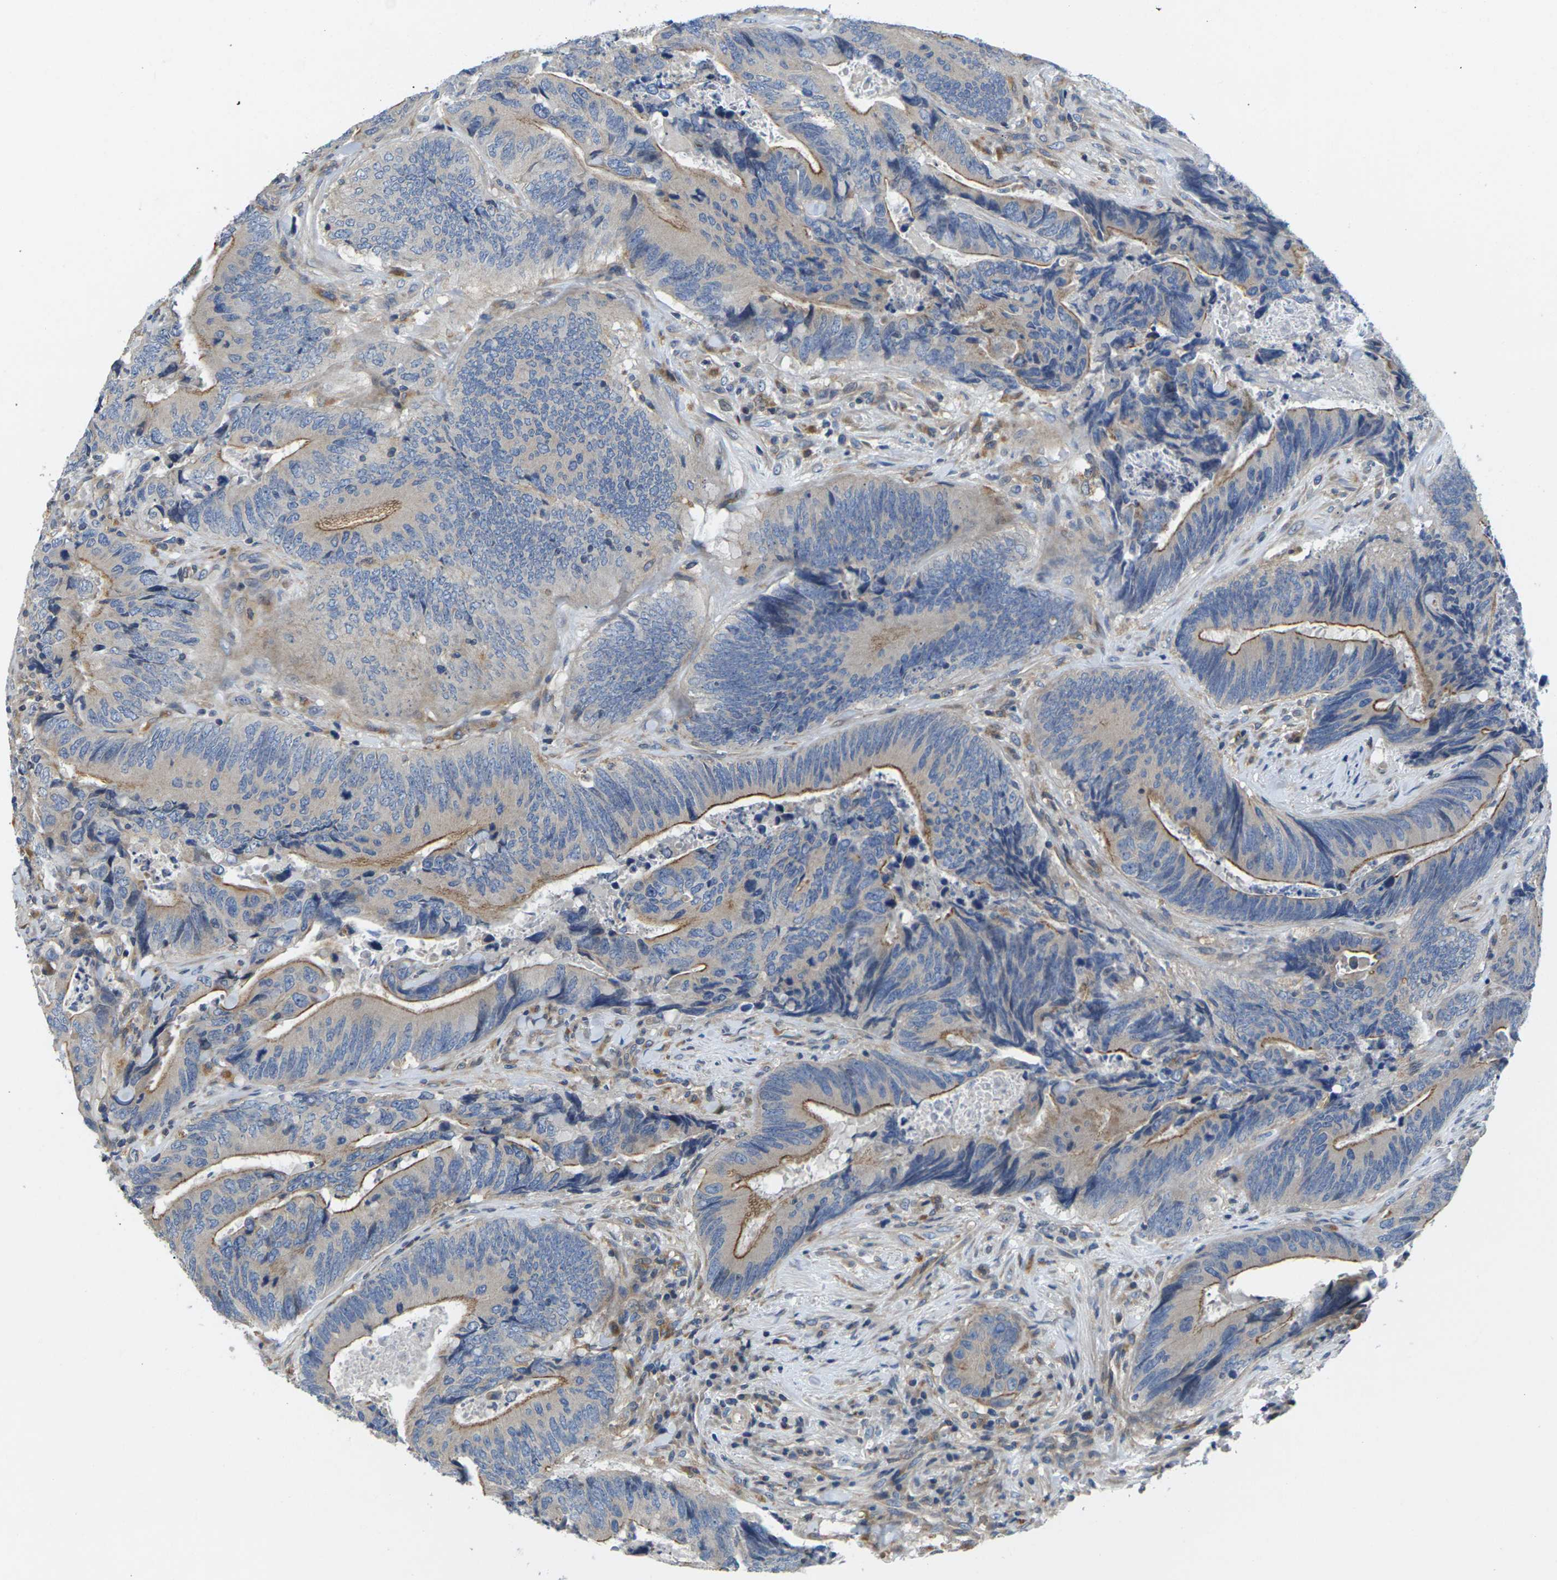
{"staining": {"intensity": "moderate", "quantity": "25%-75%", "location": "cytoplasmic/membranous"}, "tissue": "colorectal cancer", "cell_type": "Tumor cells", "image_type": "cancer", "snomed": [{"axis": "morphology", "description": "Normal tissue, NOS"}, {"axis": "morphology", "description": "Adenocarcinoma, NOS"}, {"axis": "topography", "description": "Colon"}], "caption": "Colorectal adenocarcinoma tissue exhibits moderate cytoplasmic/membranous staining in about 25%-75% of tumor cells", "gene": "SCNN1A", "patient": {"sex": "male", "age": 56}}